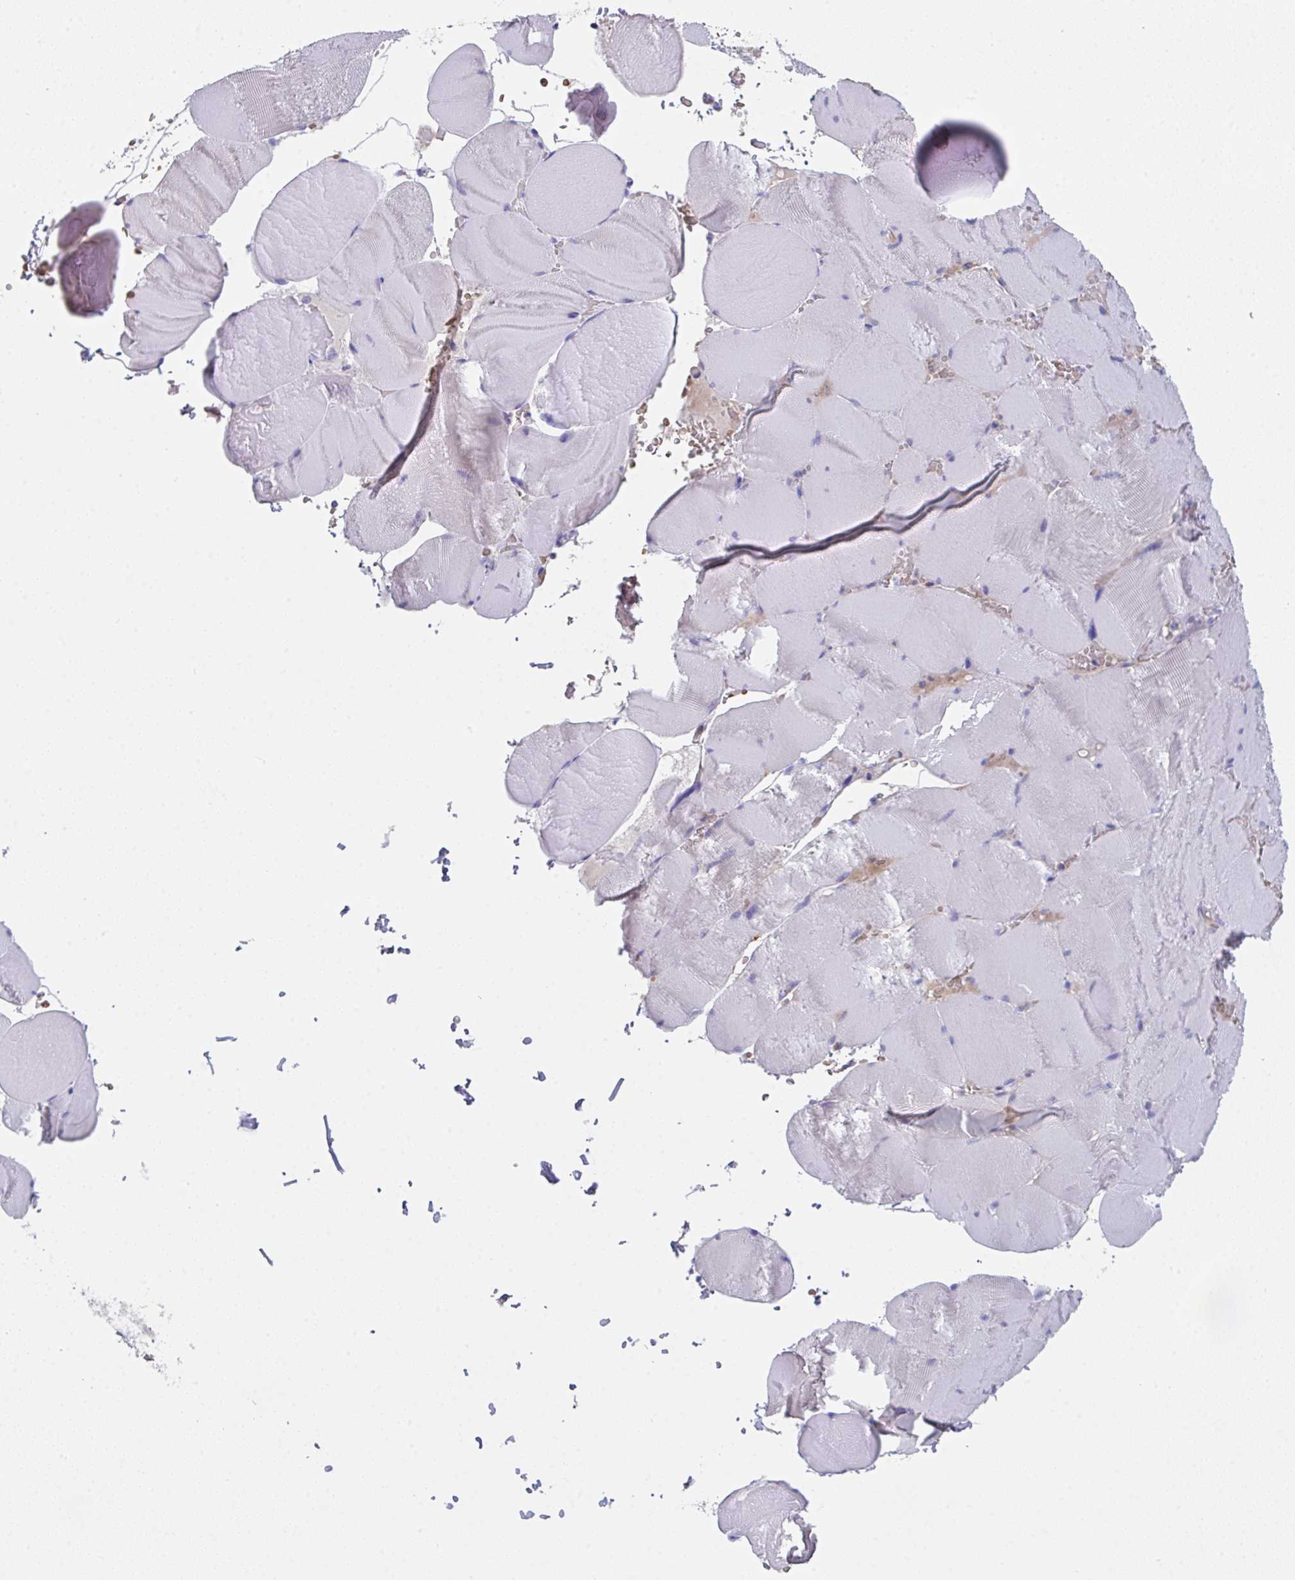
{"staining": {"intensity": "negative", "quantity": "none", "location": "none"}, "tissue": "skeletal muscle", "cell_type": "Myocytes", "image_type": "normal", "snomed": [{"axis": "morphology", "description": "Normal tissue, NOS"}, {"axis": "topography", "description": "Skeletal muscle"}, {"axis": "topography", "description": "Head-Neck"}], "caption": "Normal skeletal muscle was stained to show a protein in brown. There is no significant positivity in myocytes. (Immunohistochemistry (ihc), brightfield microscopy, high magnification).", "gene": "TFAP2C", "patient": {"sex": "male", "age": 66}}